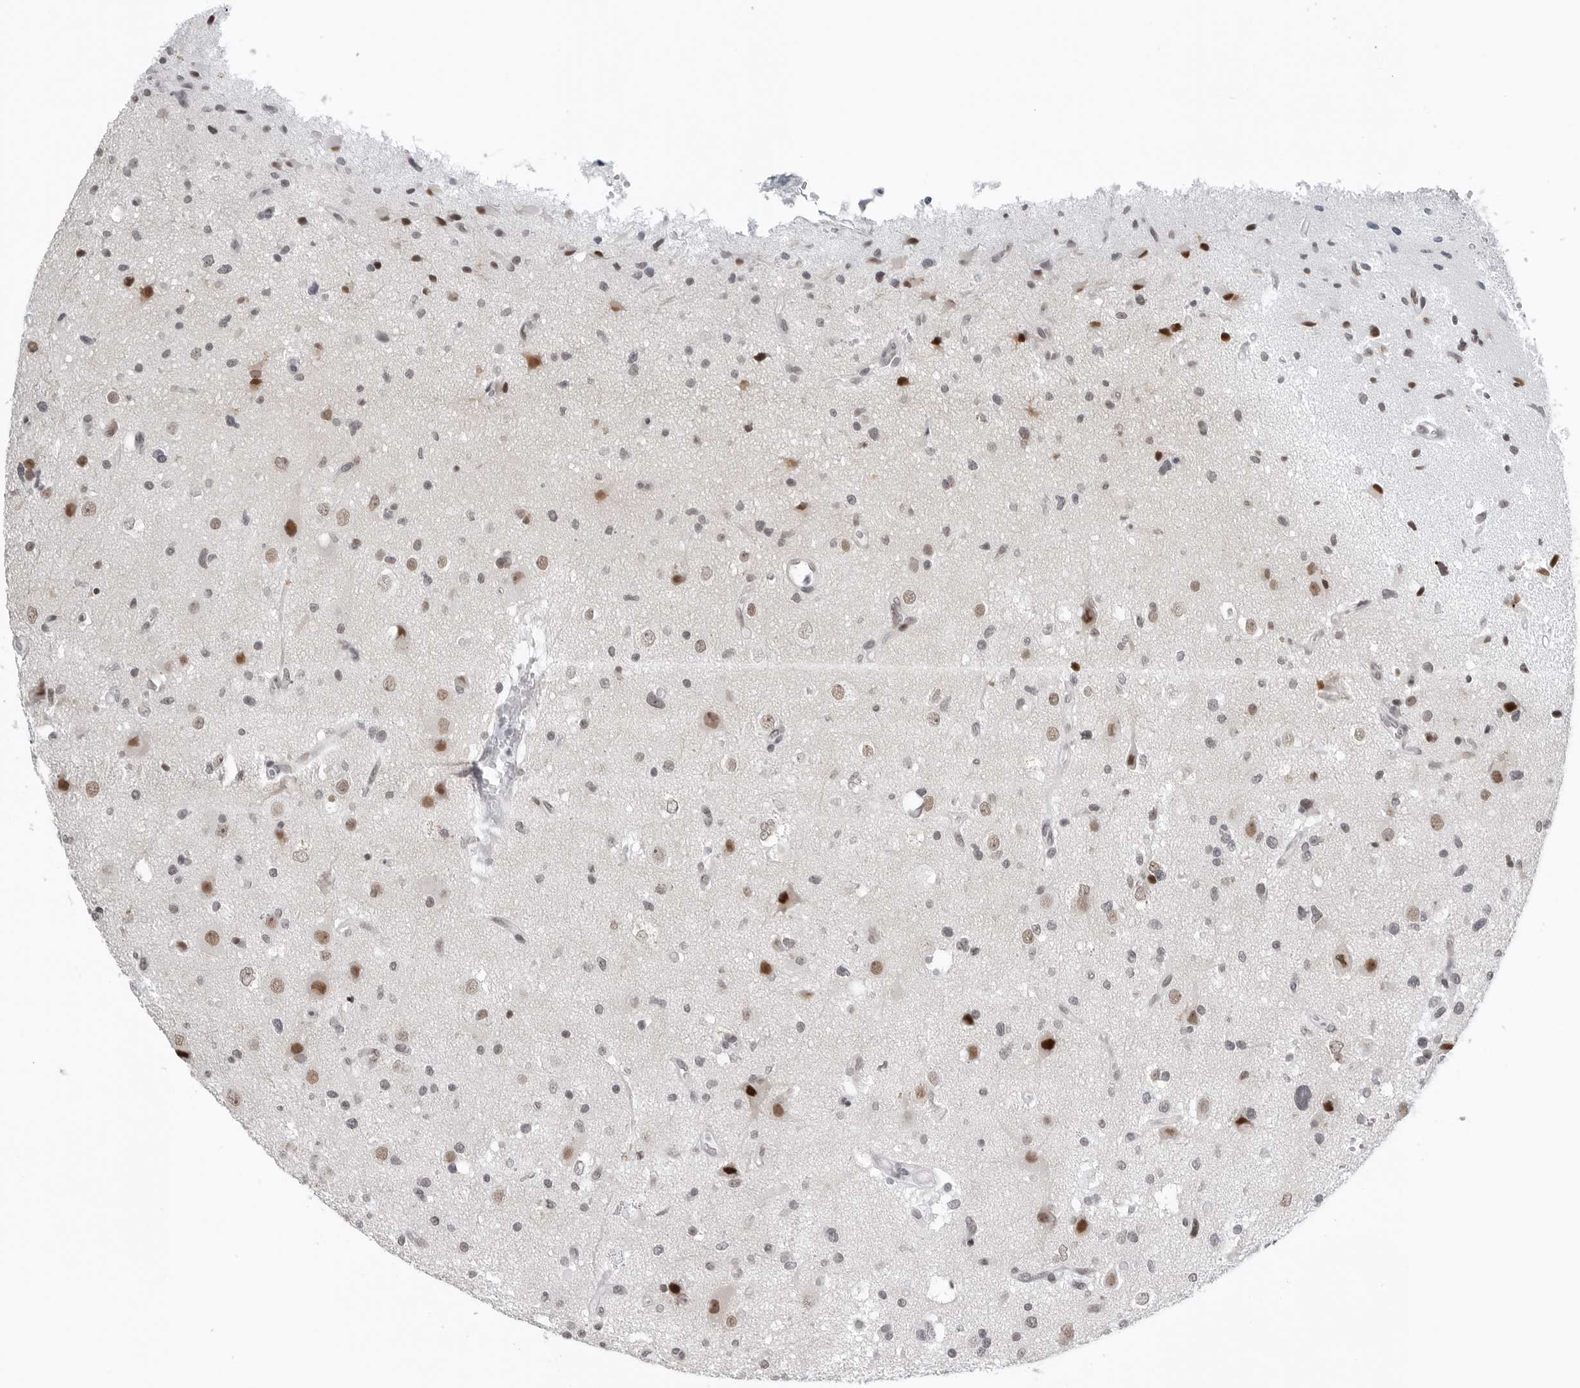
{"staining": {"intensity": "moderate", "quantity": "<25%", "location": "nuclear"}, "tissue": "glioma", "cell_type": "Tumor cells", "image_type": "cancer", "snomed": [{"axis": "morphology", "description": "Glioma, malignant, High grade"}, {"axis": "topography", "description": "Brain"}], "caption": "IHC of human high-grade glioma (malignant) reveals low levels of moderate nuclear staining in about <25% of tumor cells.", "gene": "PPP1R42", "patient": {"sex": "male", "age": 33}}